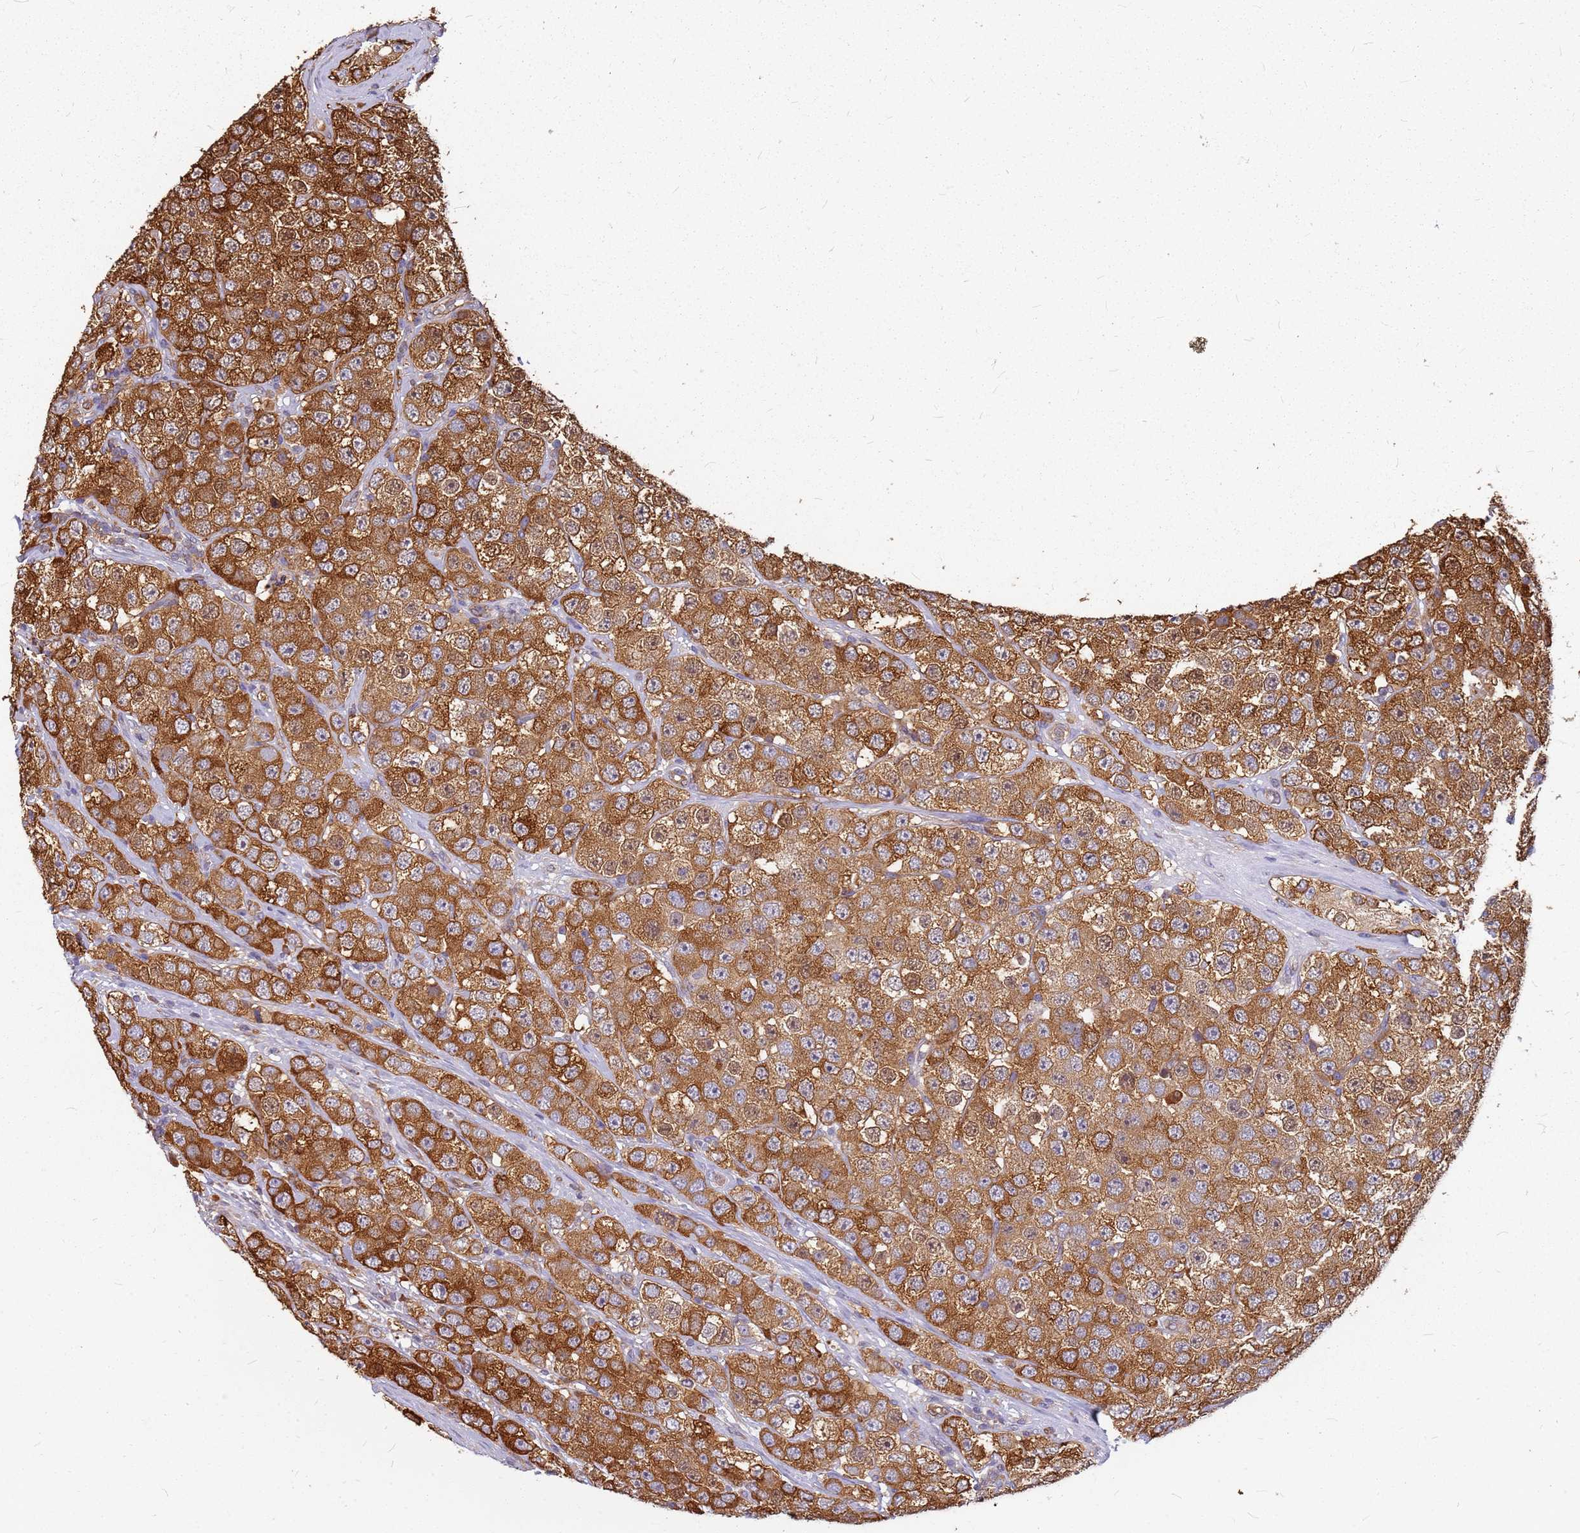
{"staining": {"intensity": "strong", "quantity": ">75%", "location": "cytoplasmic/membranous"}, "tissue": "testis cancer", "cell_type": "Tumor cells", "image_type": "cancer", "snomed": [{"axis": "morphology", "description": "Seminoma, NOS"}, {"axis": "topography", "description": "Testis"}], "caption": "Seminoma (testis) was stained to show a protein in brown. There is high levels of strong cytoplasmic/membranous staining in approximately >75% of tumor cells.", "gene": "HDX", "patient": {"sex": "male", "age": 28}}